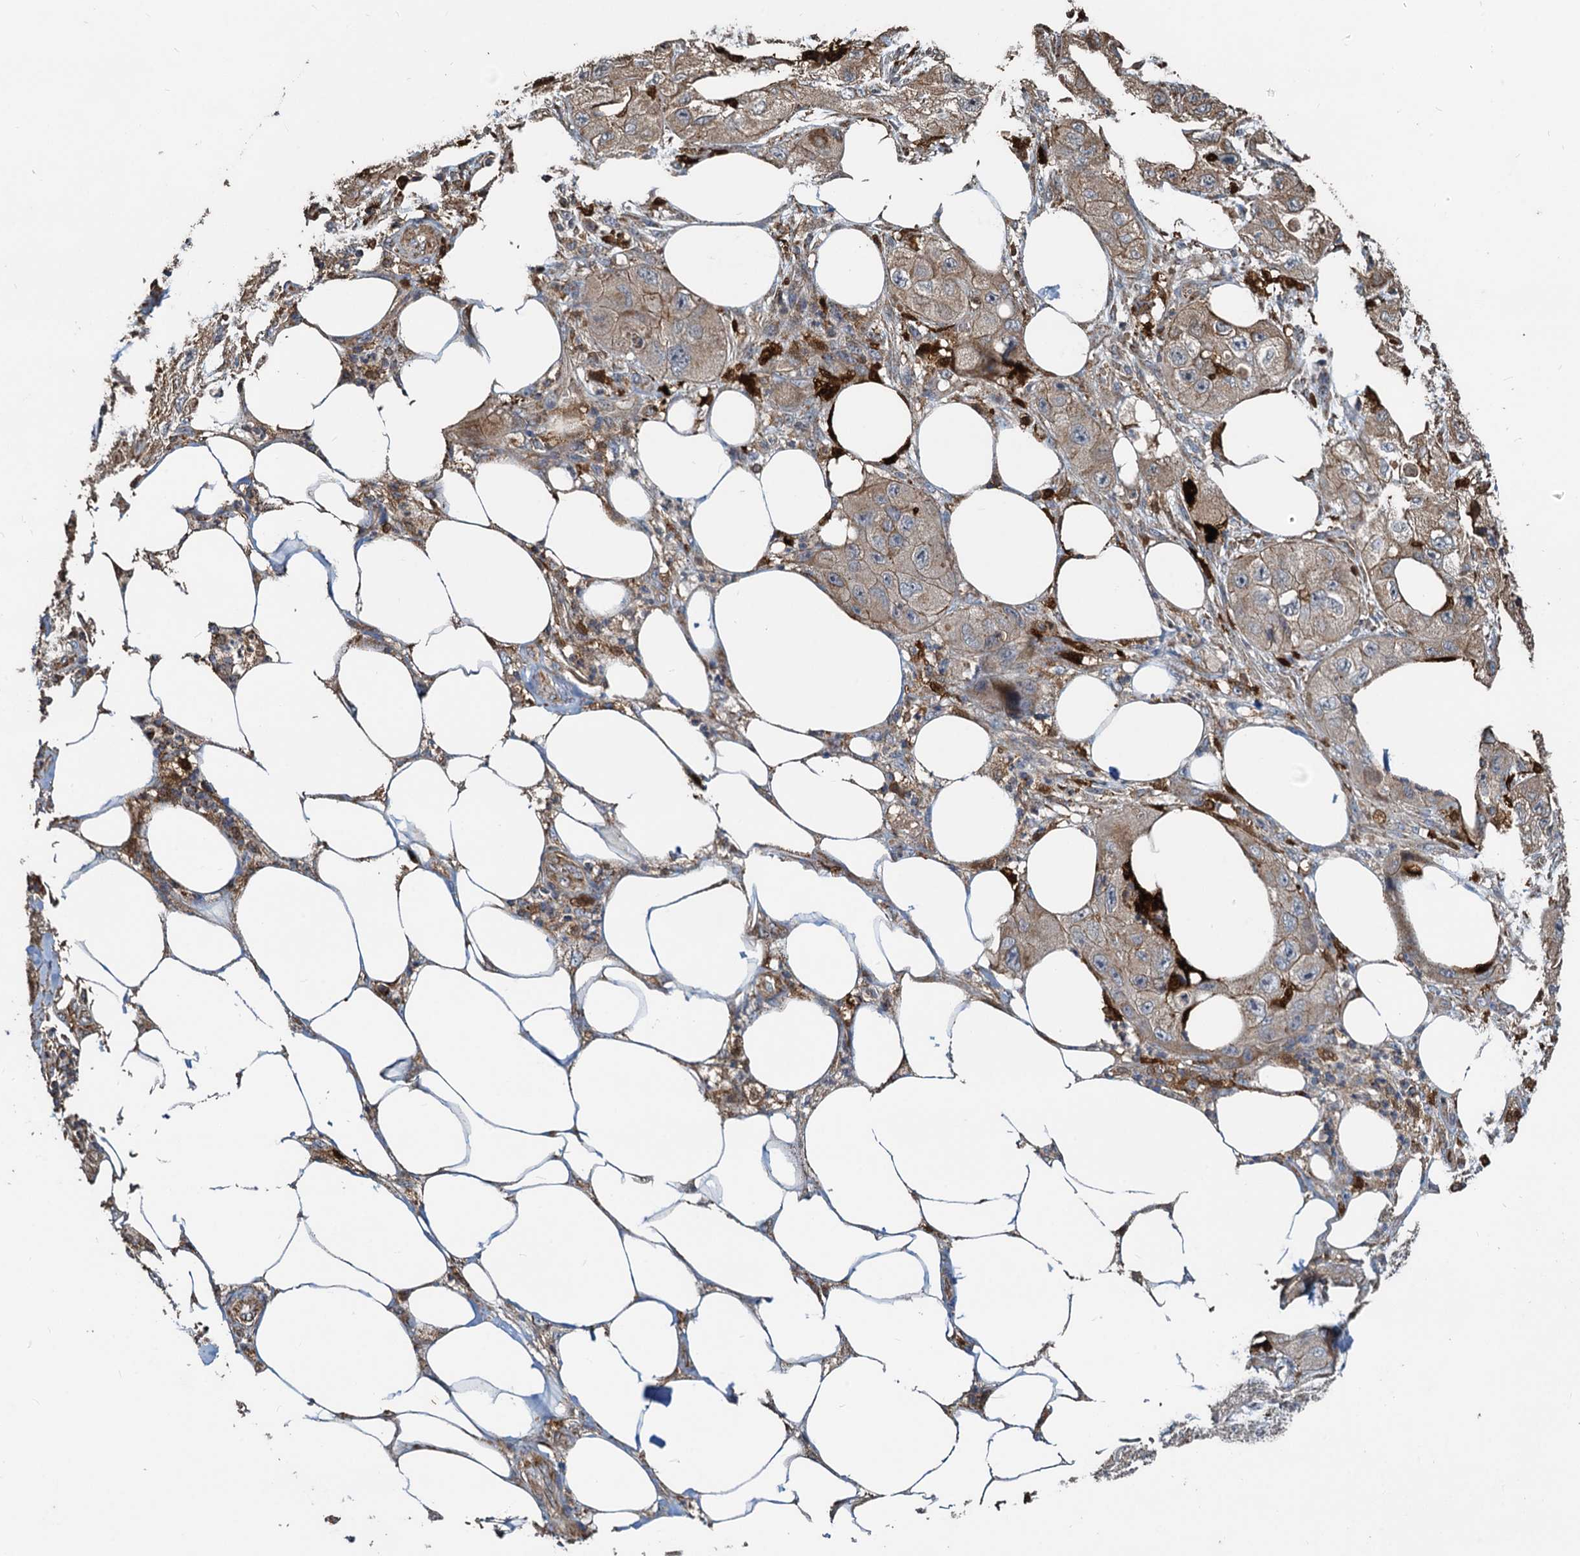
{"staining": {"intensity": "weak", "quantity": "<25%", "location": "cytoplasmic/membranous"}, "tissue": "skin cancer", "cell_type": "Tumor cells", "image_type": "cancer", "snomed": [{"axis": "morphology", "description": "Squamous cell carcinoma, NOS"}, {"axis": "topography", "description": "Skin"}, {"axis": "topography", "description": "Subcutis"}], "caption": "Tumor cells are negative for brown protein staining in skin squamous cell carcinoma.", "gene": "SDS", "patient": {"sex": "male", "age": 73}}